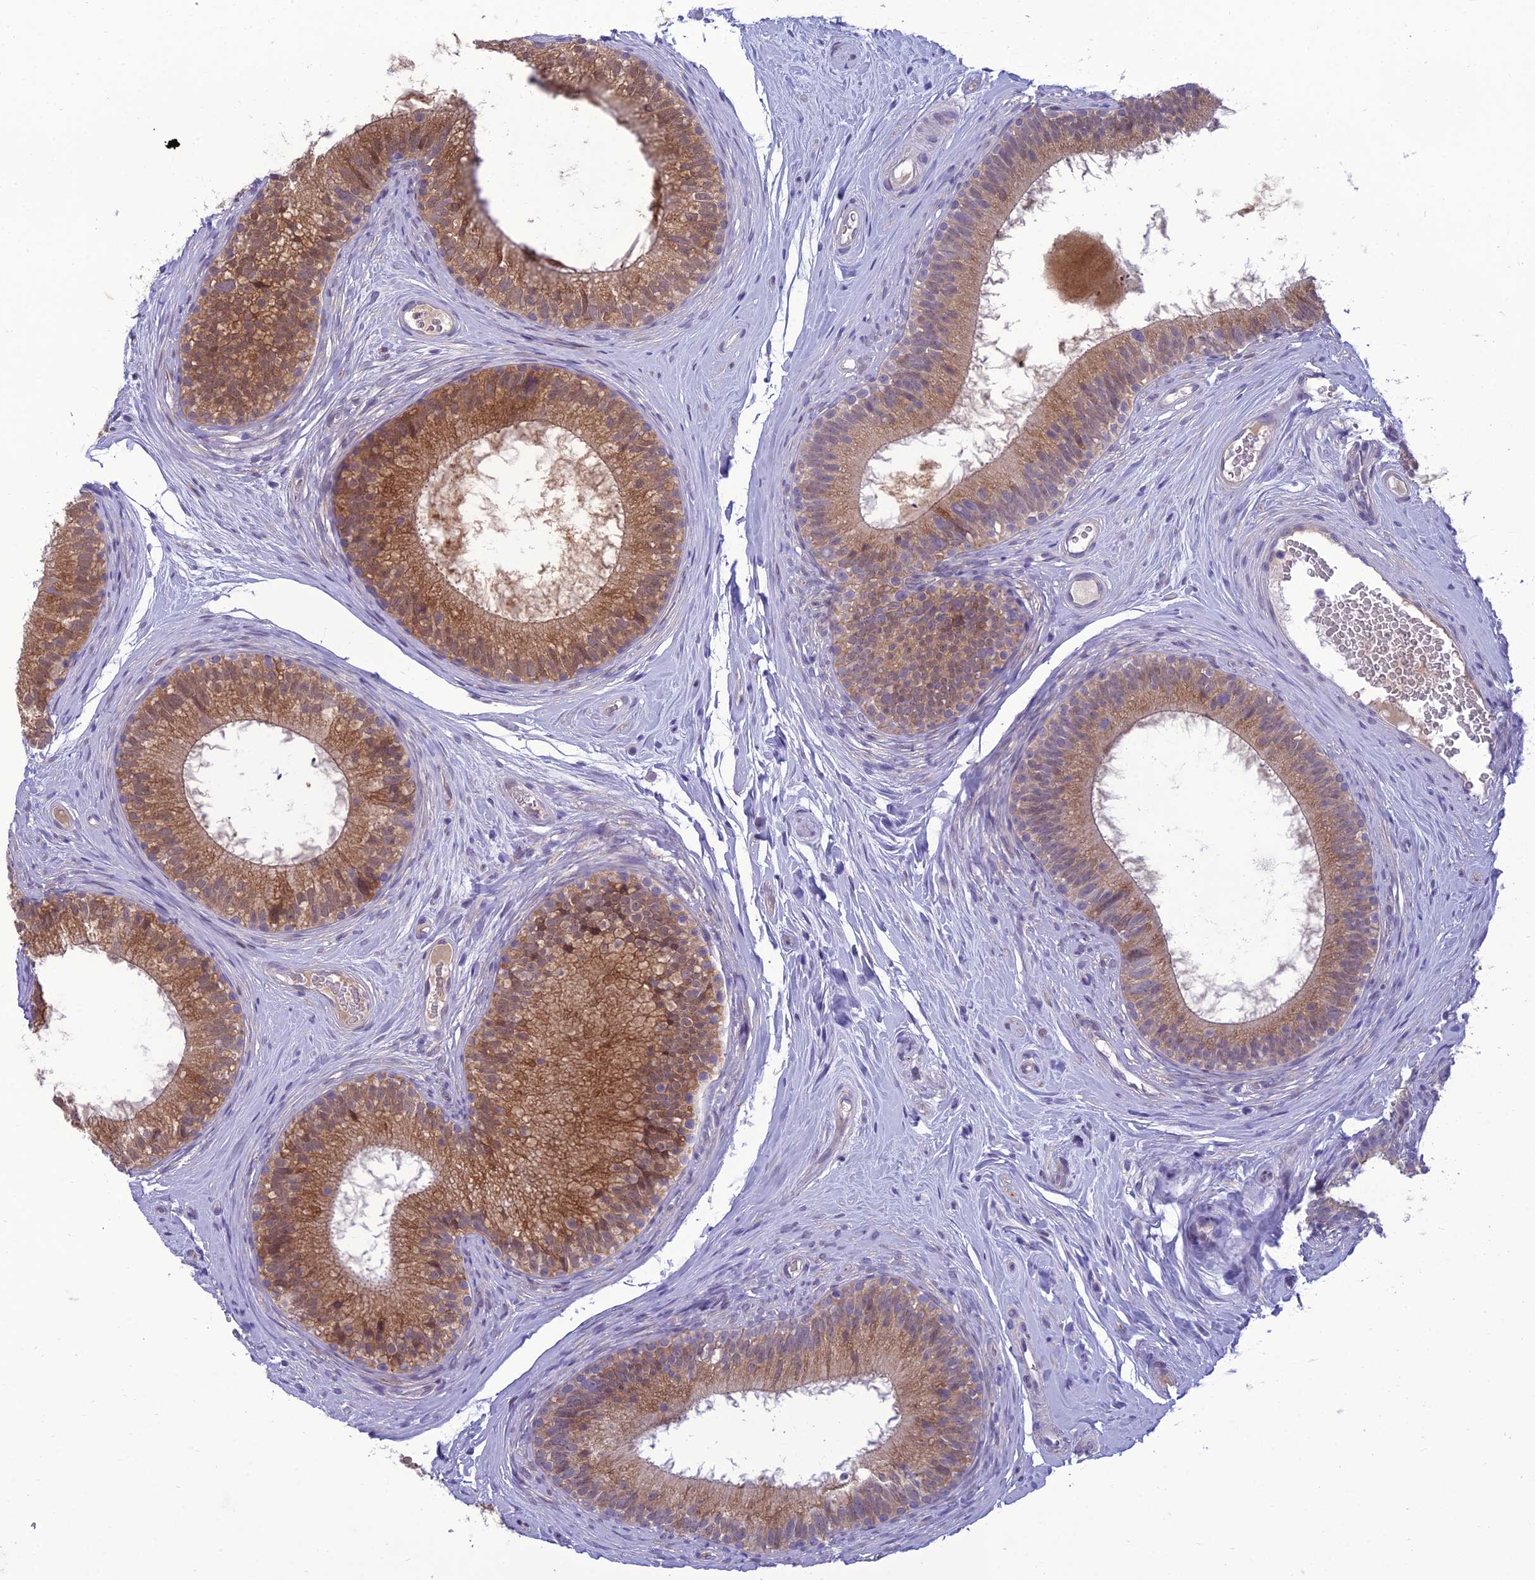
{"staining": {"intensity": "moderate", "quantity": "25%-75%", "location": "cytoplasmic/membranous"}, "tissue": "epididymis", "cell_type": "Glandular cells", "image_type": "normal", "snomed": [{"axis": "morphology", "description": "Normal tissue, NOS"}, {"axis": "topography", "description": "Epididymis"}], "caption": "There is medium levels of moderate cytoplasmic/membranous staining in glandular cells of unremarkable epididymis, as demonstrated by immunohistochemical staining (brown color).", "gene": "ANKS4B", "patient": {"sex": "male", "age": 33}}